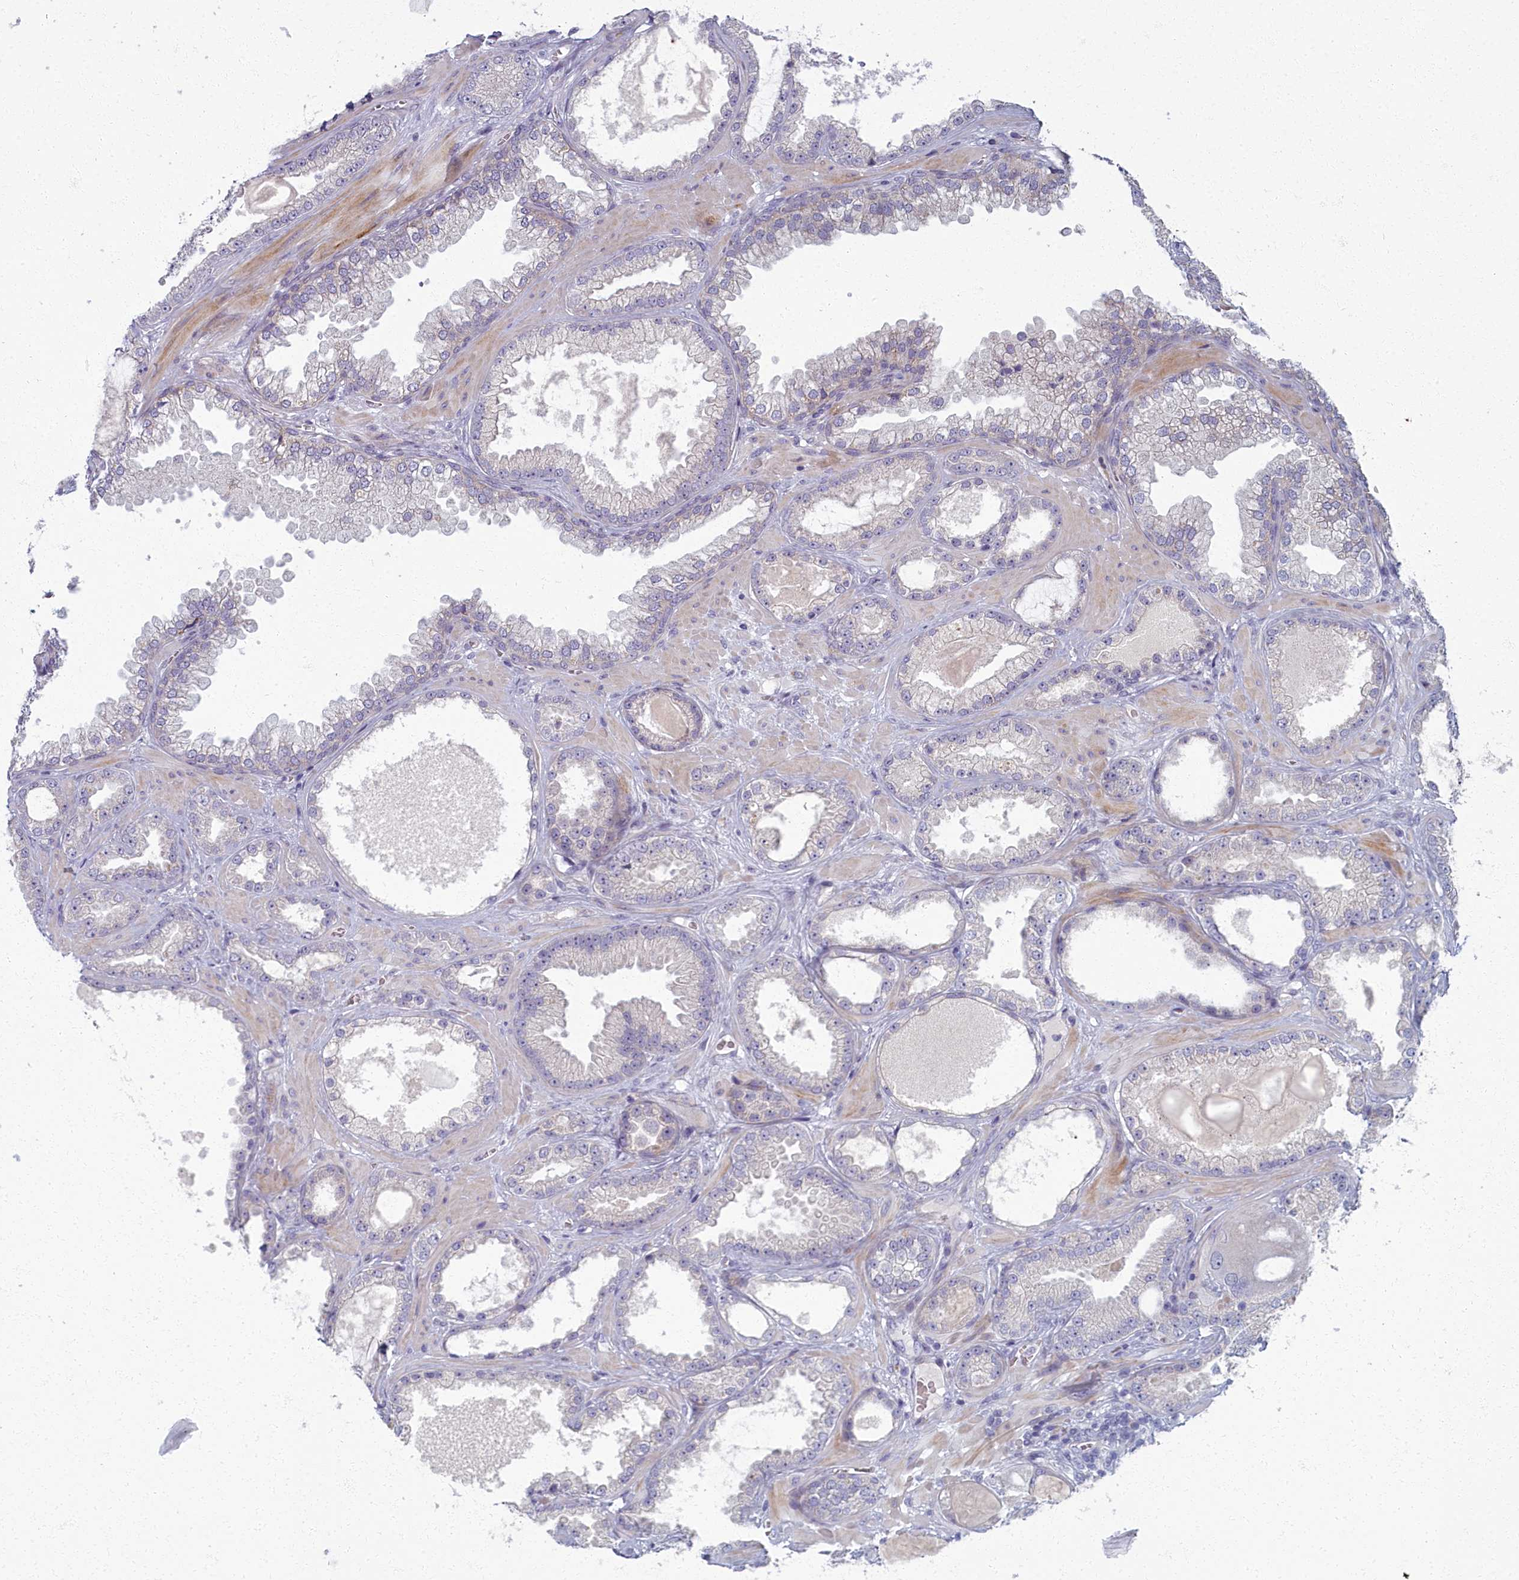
{"staining": {"intensity": "negative", "quantity": "none", "location": "none"}, "tissue": "prostate cancer", "cell_type": "Tumor cells", "image_type": "cancer", "snomed": [{"axis": "morphology", "description": "Adenocarcinoma, Low grade"}, {"axis": "topography", "description": "Prostate"}], "caption": "Photomicrograph shows no significant protein positivity in tumor cells of adenocarcinoma (low-grade) (prostate). (DAB (3,3'-diaminobenzidine) IHC, high magnification).", "gene": "ARL15", "patient": {"sex": "male", "age": 57}}